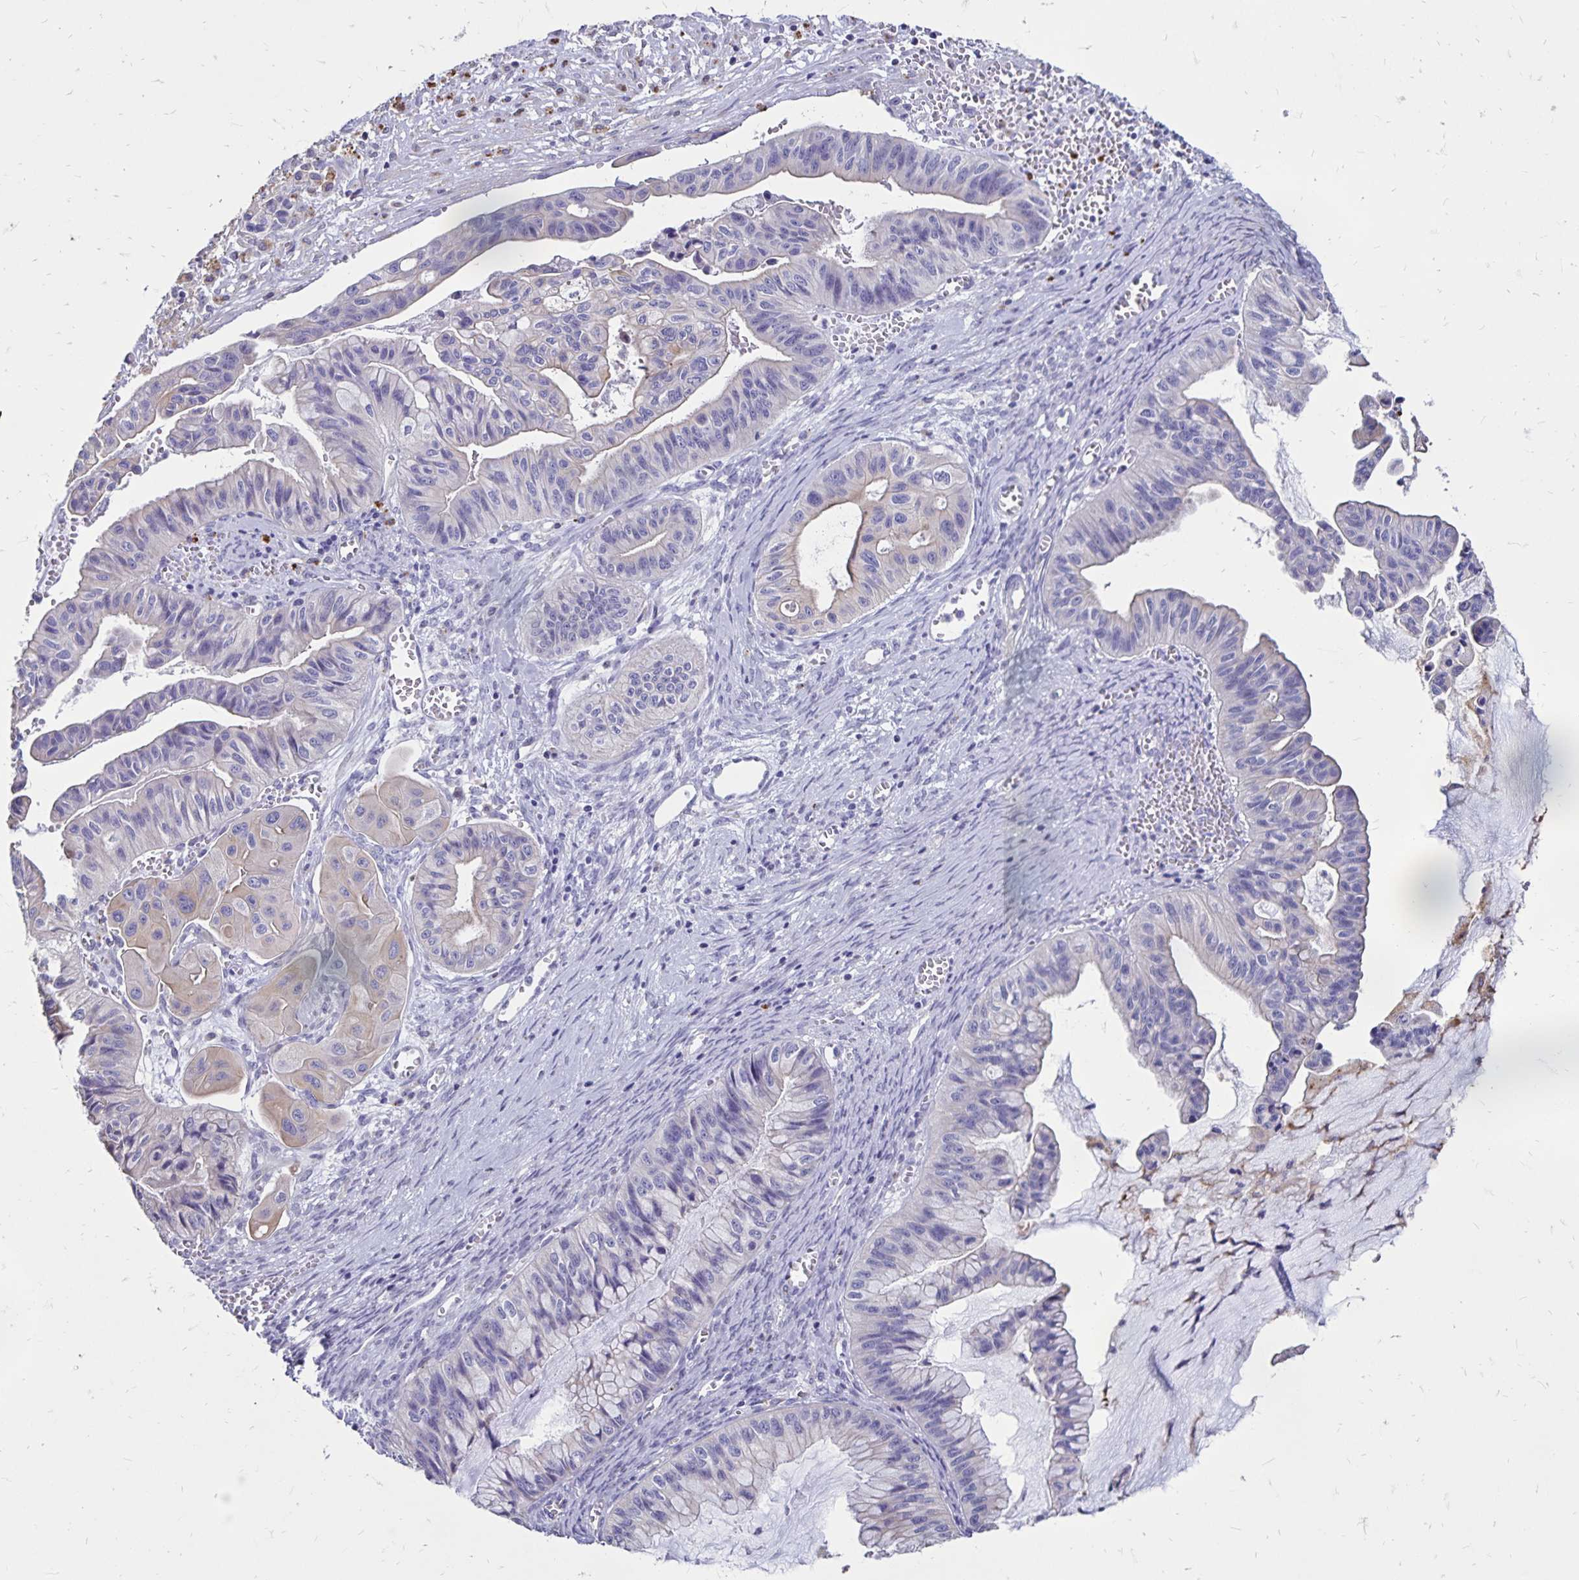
{"staining": {"intensity": "weak", "quantity": "<25%", "location": "cytoplasmic/membranous"}, "tissue": "ovarian cancer", "cell_type": "Tumor cells", "image_type": "cancer", "snomed": [{"axis": "morphology", "description": "Cystadenocarcinoma, mucinous, NOS"}, {"axis": "topography", "description": "Ovary"}], "caption": "The immunohistochemistry histopathology image has no significant staining in tumor cells of ovarian cancer tissue.", "gene": "EVPL", "patient": {"sex": "female", "age": 72}}